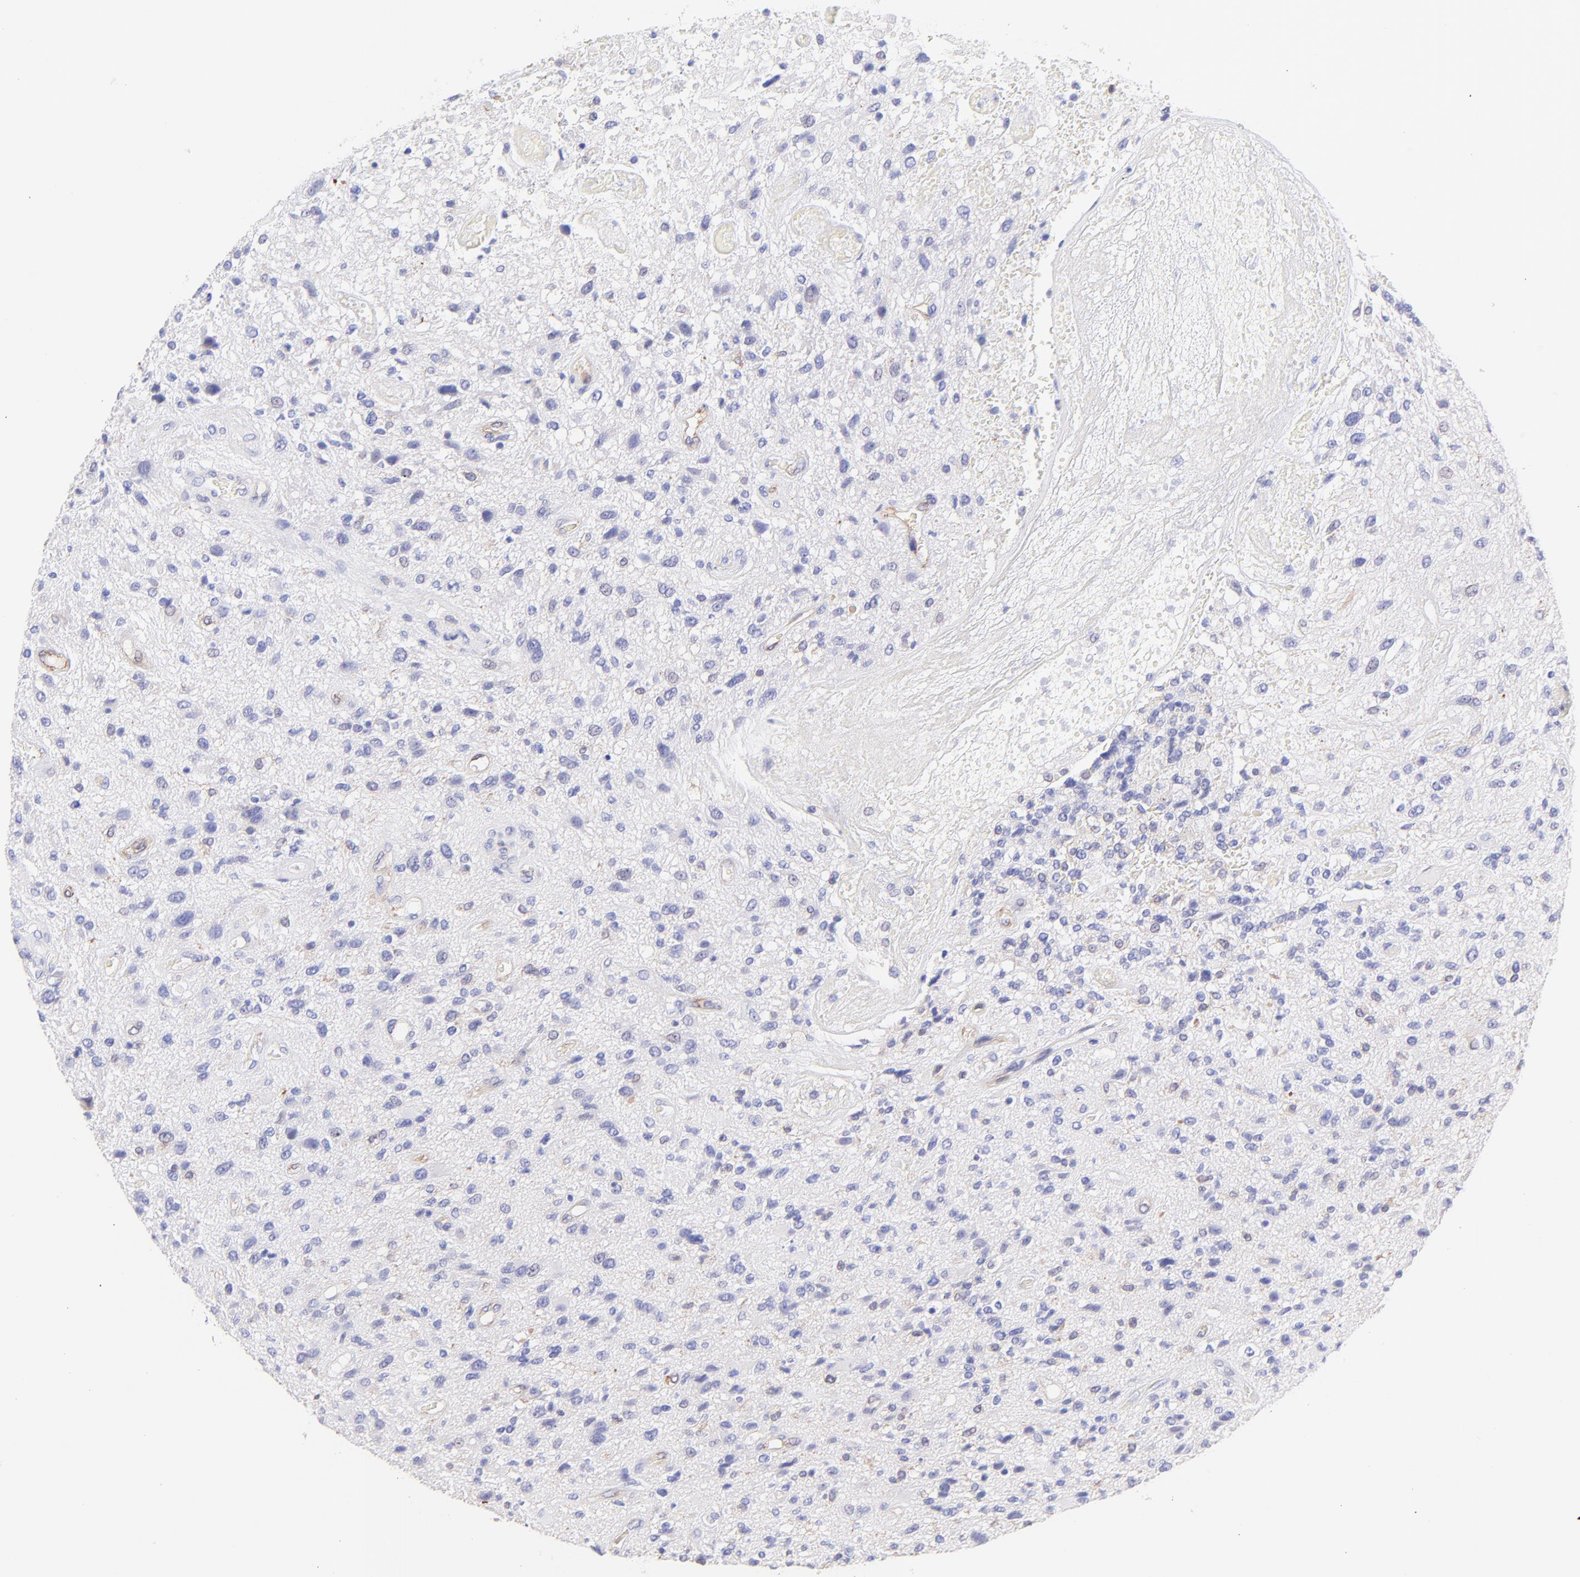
{"staining": {"intensity": "negative", "quantity": "none", "location": "none"}, "tissue": "glioma", "cell_type": "Tumor cells", "image_type": "cancer", "snomed": [{"axis": "morphology", "description": "Normal tissue, NOS"}, {"axis": "morphology", "description": "Glioma, malignant, High grade"}, {"axis": "topography", "description": "Cerebral cortex"}], "caption": "Immunohistochemistry of malignant glioma (high-grade) shows no staining in tumor cells.", "gene": "IRAG2", "patient": {"sex": "male", "age": 75}}